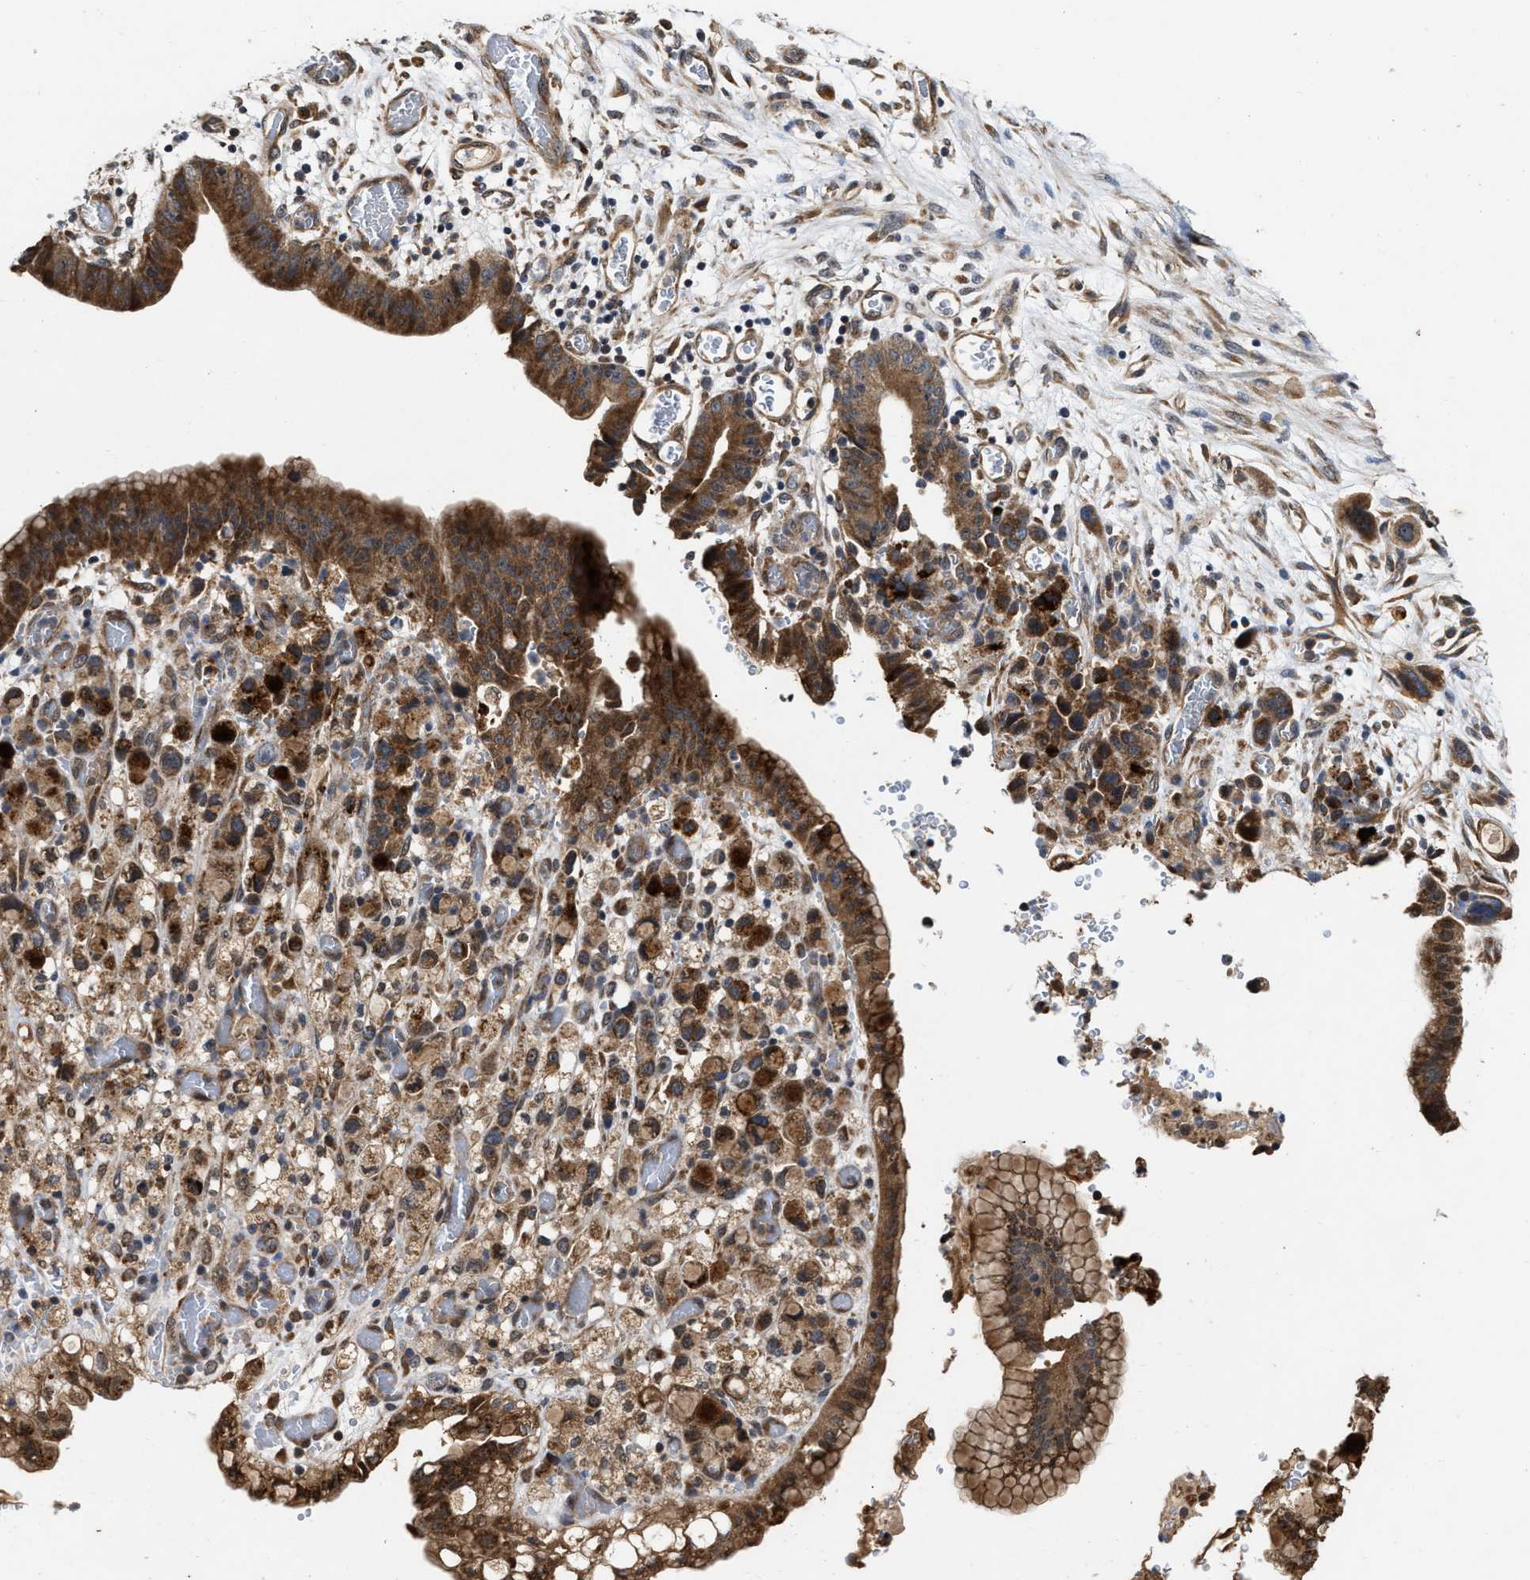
{"staining": {"intensity": "strong", "quantity": ">75%", "location": "cytoplasmic/membranous"}, "tissue": "stomach cancer", "cell_type": "Tumor cells", "image_type": "cancer", "snomed": [{"axis": "morphology", "description": "Normal tissue, NOS"}, {"axis": "morphology", "description": "Adenocarcinoma, NOS"}, {"axis": "morphology", "description": "Adenocarcinoma, High grade"}, {"axis": "topography", "description": "Stomach, upper"}, {"axis": "topography", "description": "Stomach"}], "caption": "Immunohistochemistry micrograph of neoplastic tissue: human stomach high-grade adenocarcinoma stained using IHC displays high levels of strong protein expression localized specifically in the cytoplasmic/membranous of tumor cells, appearing as a cytoplasmic/membranous brown color.", "gene": "CFLAR", "patient": {"sex": "female", "age": 65}}